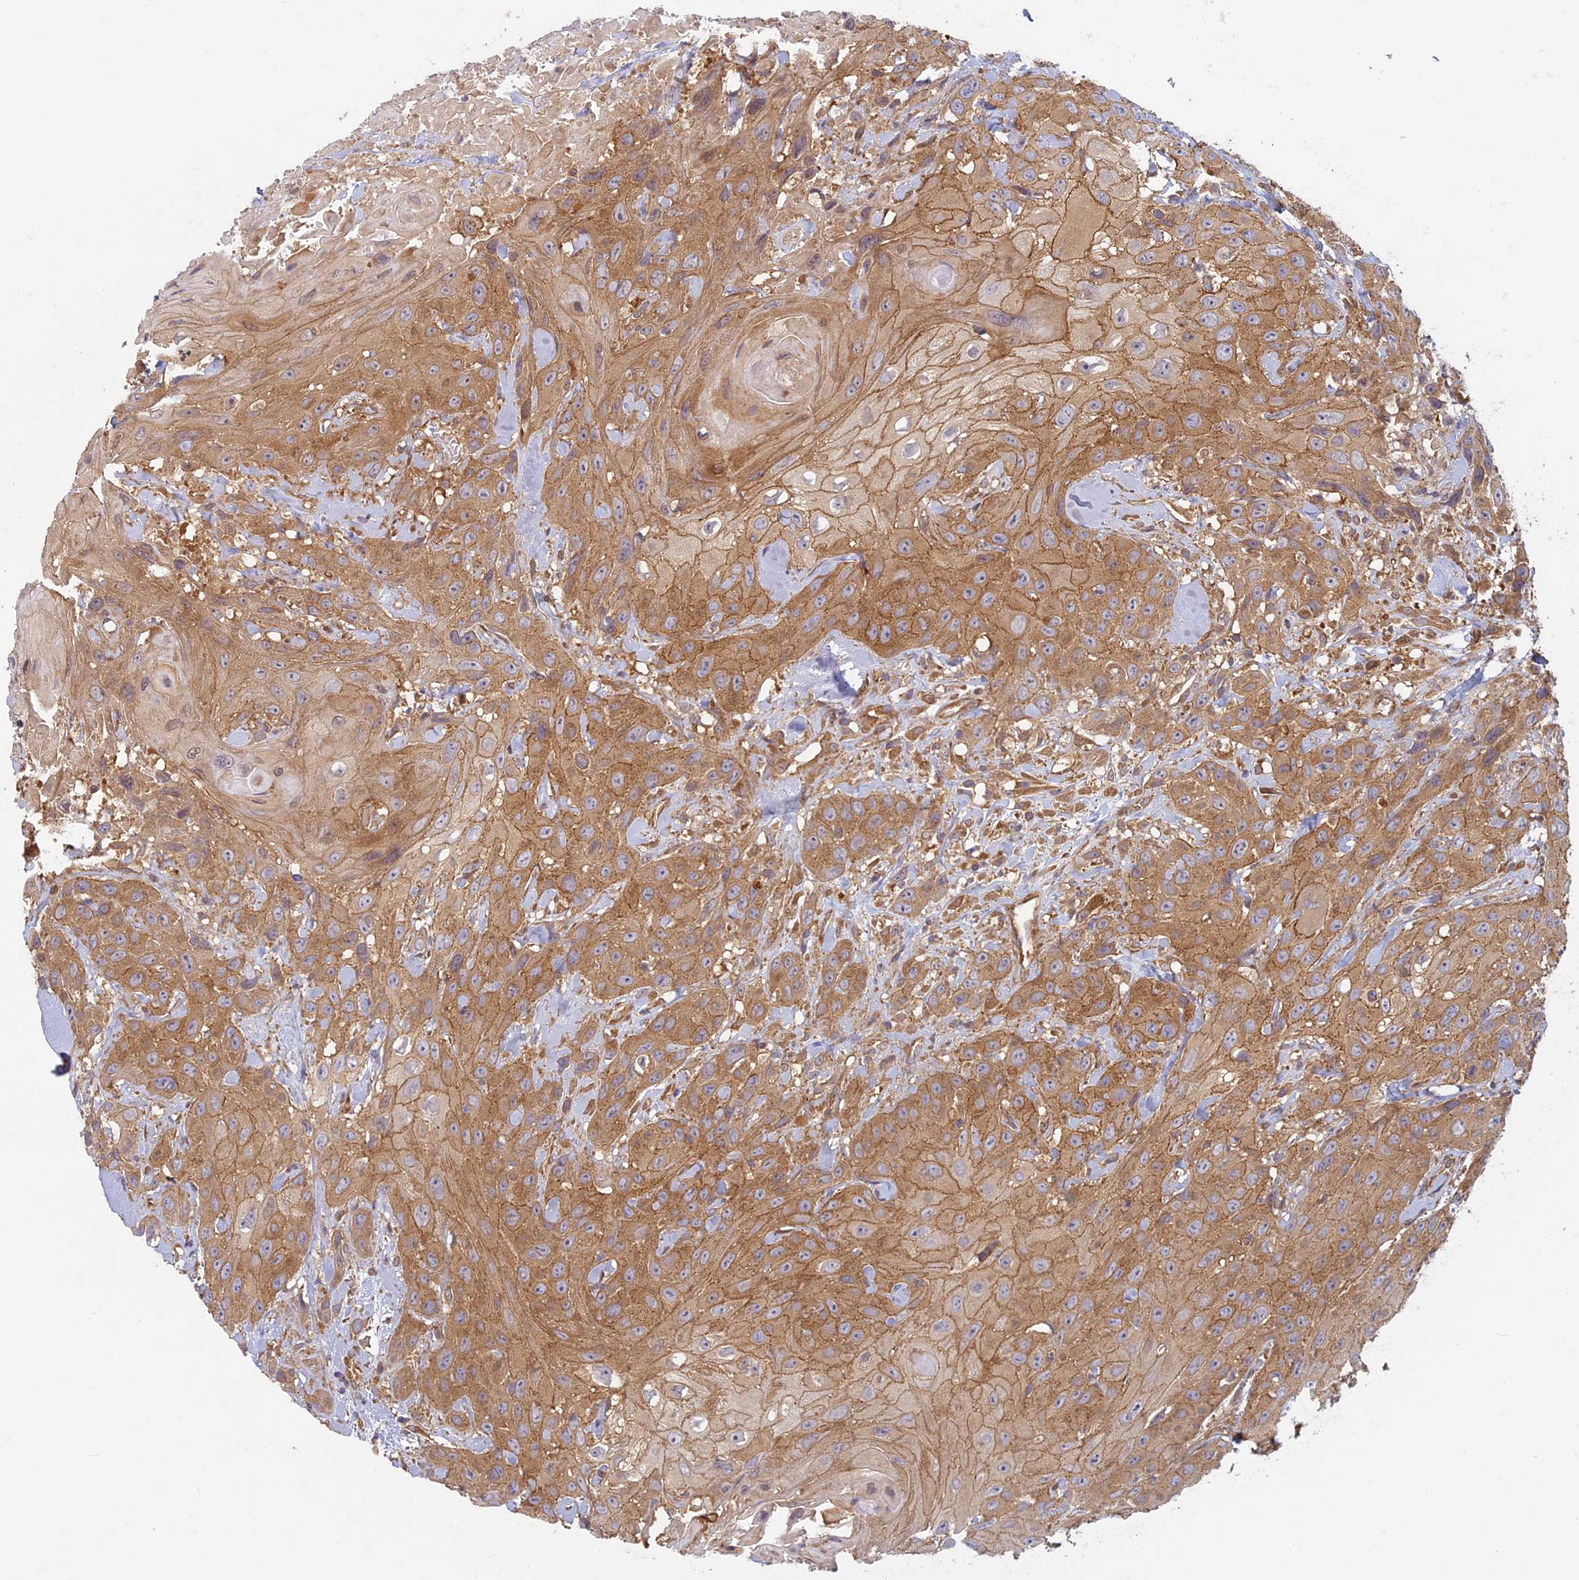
{"staining": {"intensity": "moderate", "quantity": ">75%", "location": "cytoplasmic/membranous"}, "tissue": "head and neck cancer", "cell_type": "Tumor cells", "image_type": "cancer", "snomed": [{"axis": "morphology", "description": "Squamous cell carcinoma, NOS"}, {"axis": "topography", "description": "Head-Neck"}], "caption": "Immunohistochemical staining of human head and neck cancer (squamous cell carcinoma) reveals moderate cytoplasmic/membranous protein staining in about >75% of tumor cells.", "gene": "TCF25", "patient": {"sex": "male", "age": 81}}